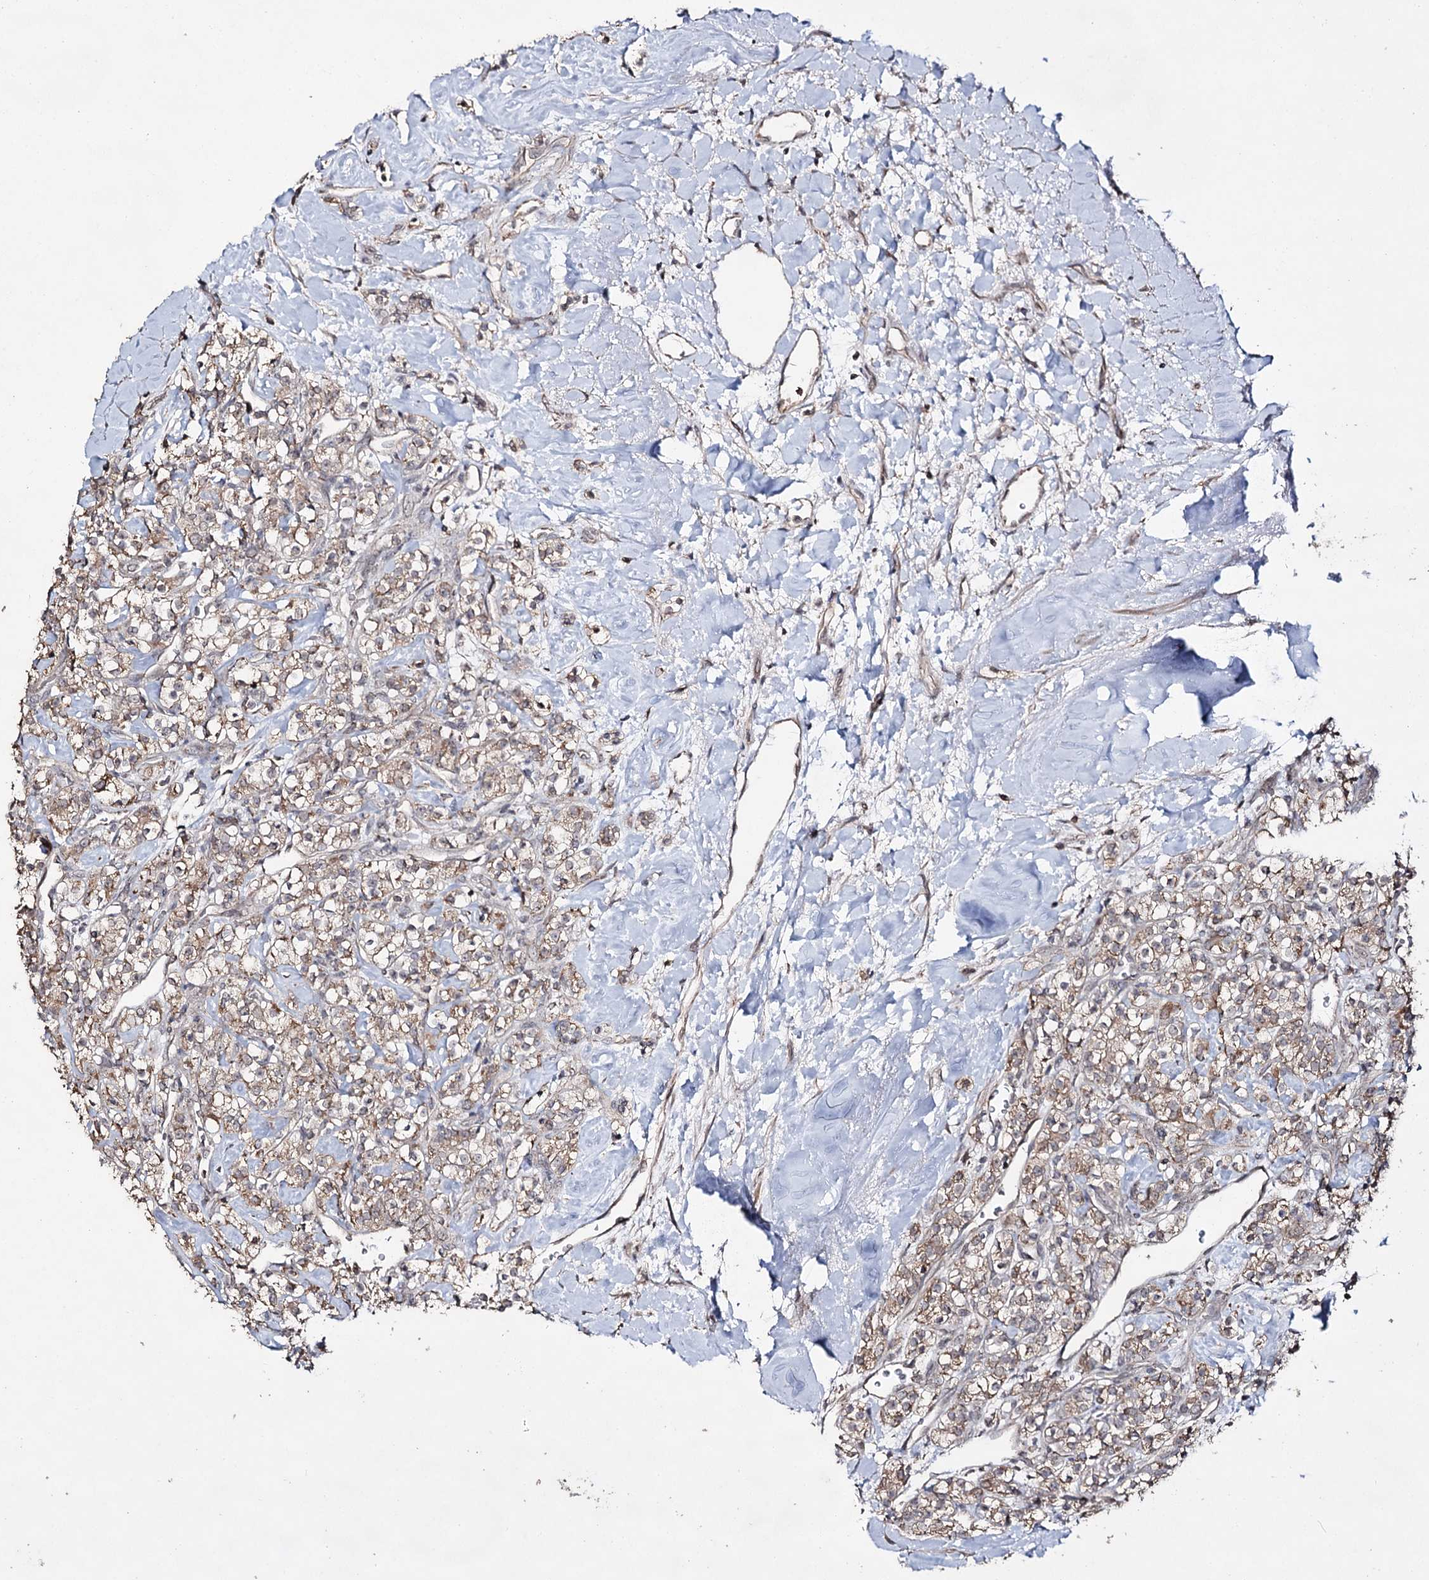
{"staining": {"intensity": "weak", "quantity": ">75%", "location": "cytoplasmic/membranous"}, "tissue": "renal cancer", "cell_type": "Tumor cells", "image_type": "cancer", "snomed": [{"axis": "morphology", "description": "Adenocarcinoma, NOS"}, {"axis": "topography", "description": "Kidney"}], "caption": "Renal adenocarcinoma was stained to show a protein in brown. There is low levels of weak cytoplasmic/membranous expression in approximately >75% of tumor cells.", "gene": "ACTR6", "patient": {"sex": "male", "age": 77}}